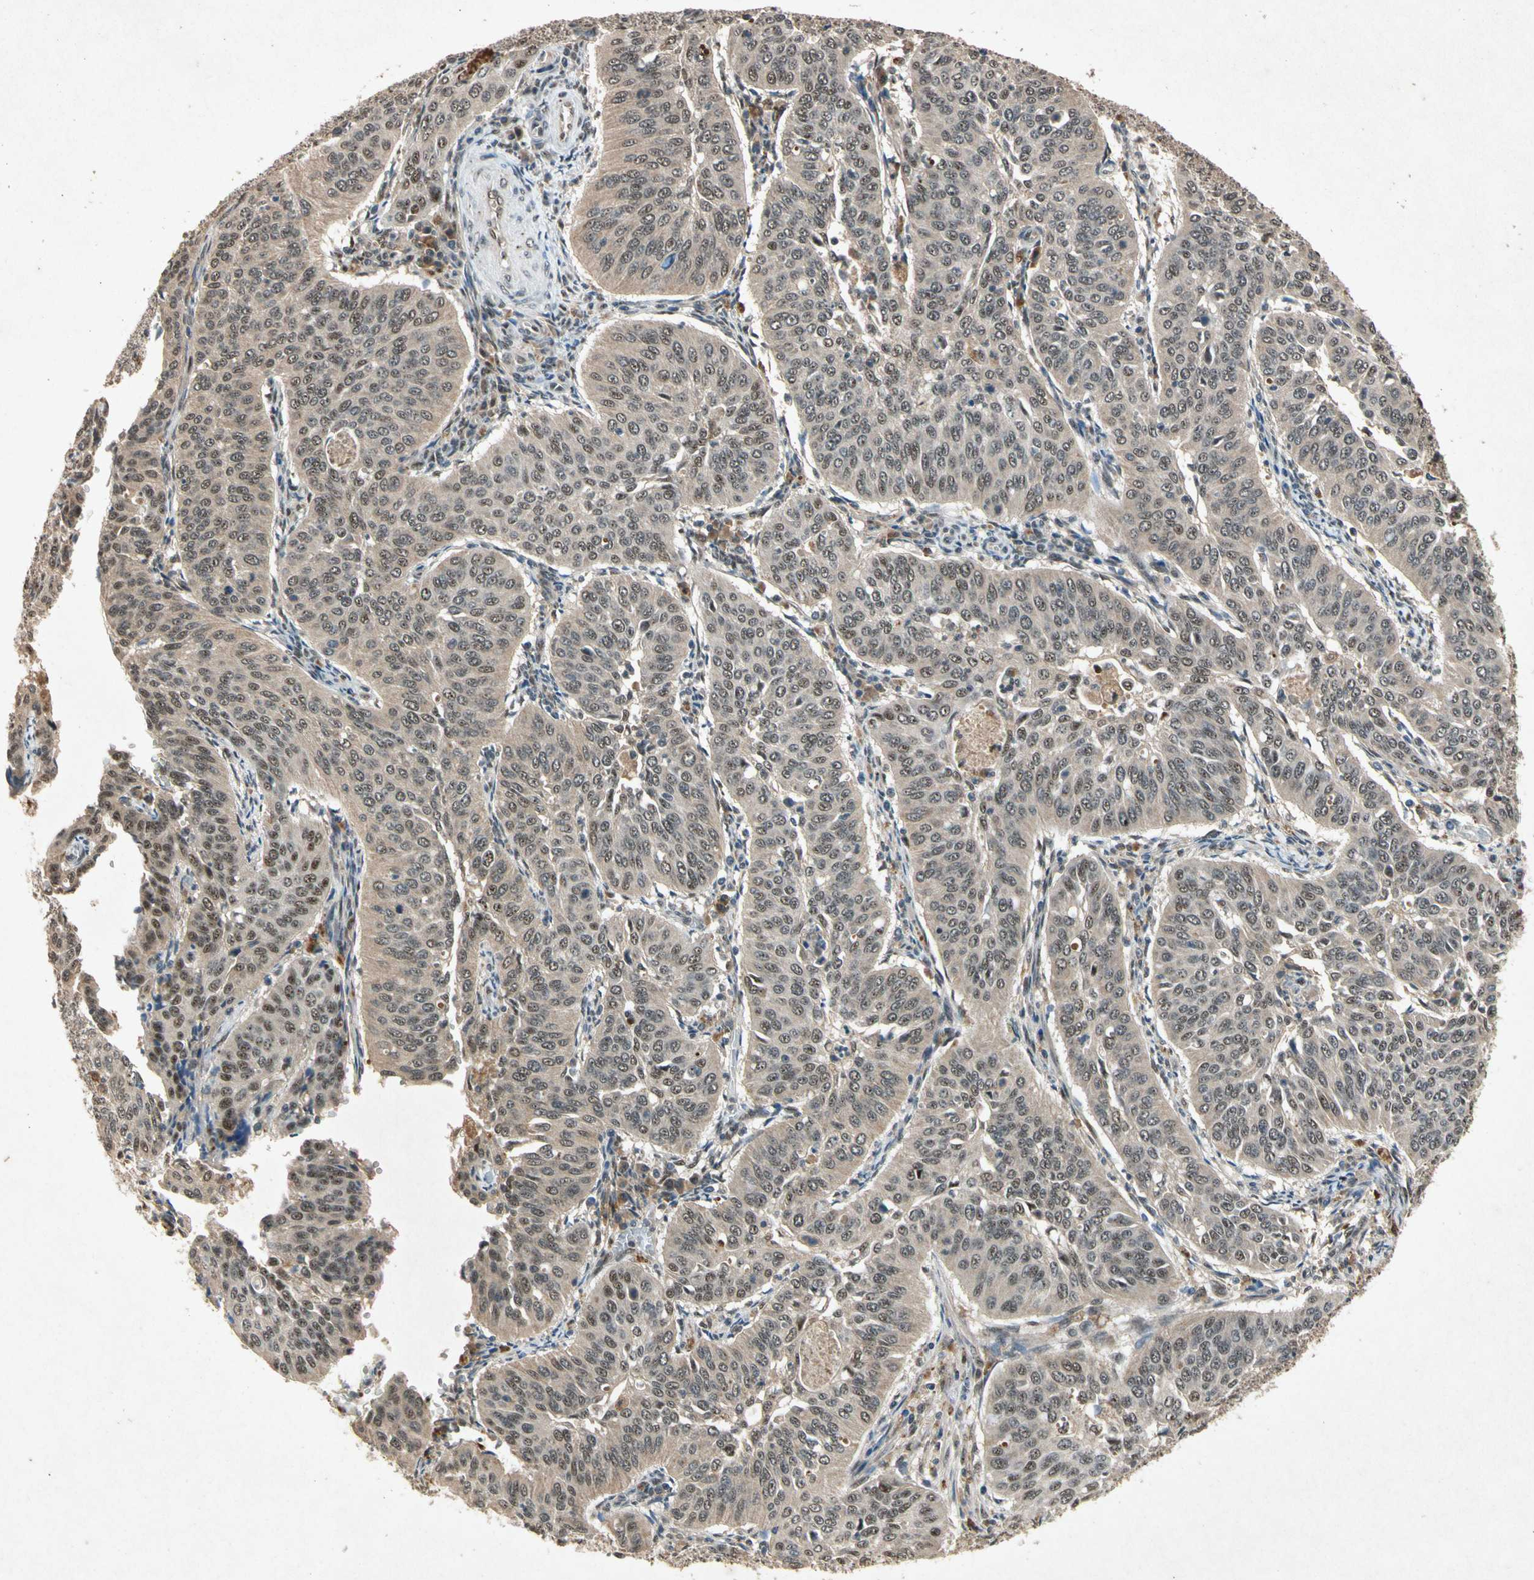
{"staining": {"intensity": "moderate", "quantity": ">75%", "location": "nuclear"}, "tissue": "cervical cancer", "cell_type": "Tumor cells", "image_type": "cancer", "snomed": [{"axis": "morphology", "description": "Normal tissue, NOS"}, {"axis": "morphology", "description": "Squamous cell carcinoma, NOS"}, {"axis": "topography", "description": "Cervix"}], "caption": "An image showing moderate nuclear expression in approximately >75% of tumor cells in cervical cancer (squamous cell carcinoma), as visualized by brown immunohistochemical staining.", "gene": "PML", "patient": {"sex": "female", "age": 39}}